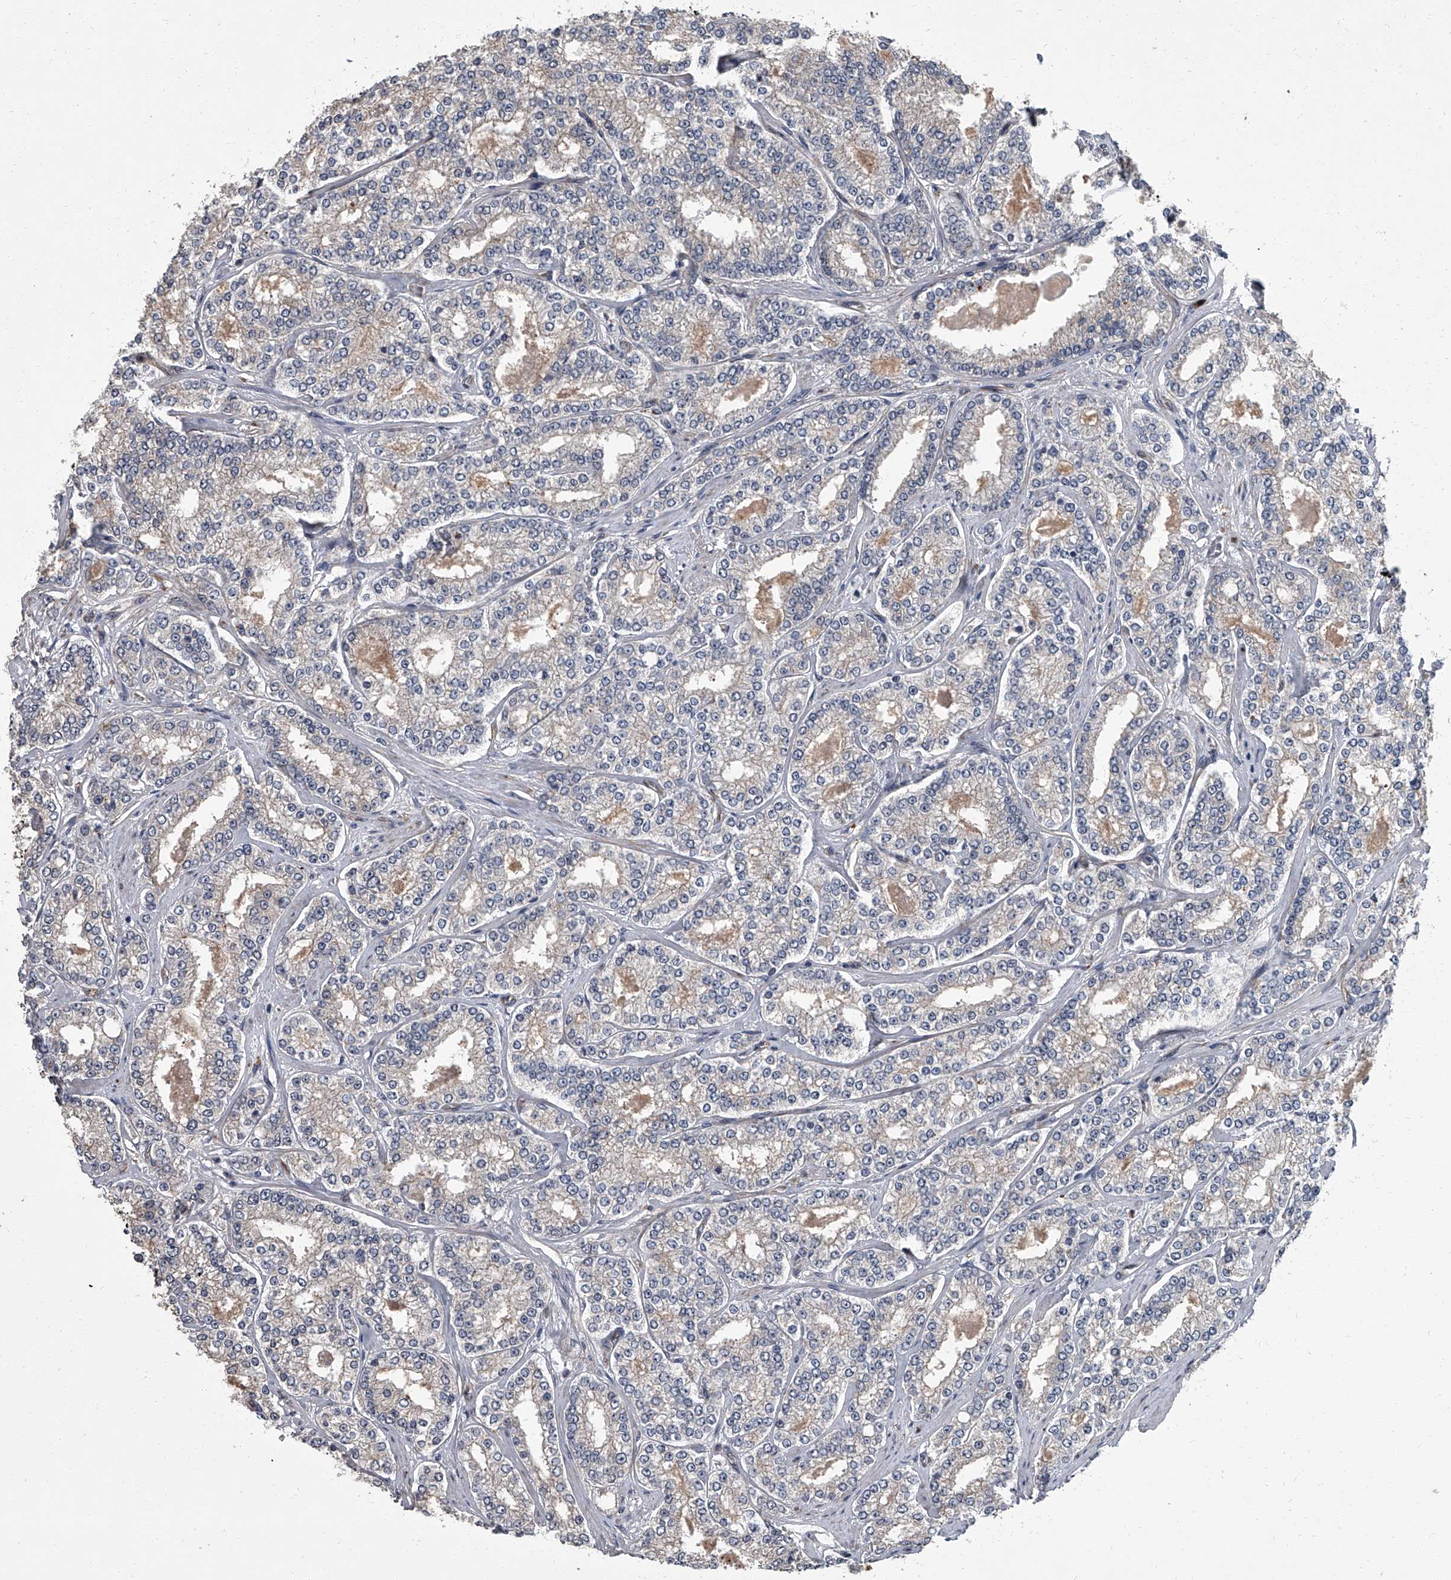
{"staining": {"intensity": "negative", "quantity": "none", "location": "none"}, "tissue": "prostate cancer", "cell_type": "Tumor cells", "image_type": "cancer", "snomed": [{"axis": "morphology", "description": "Normal tissue, NOS"}, {"axis": "morphology", "description": "Adenocarcinoma, High grade"}, {"axis": "topography", "description": "Prostate"}], "caption": "High power microscopy photomicrograph of an IHC micrograph of prostate cancer, revealing no significant expression in tumor cells. The staining is performed using DAB brown chromogen with nuclei counter-stained in using hematoxylin.", "gene": "SIRT4", "patient": {"sex": "male", "age": 83}}